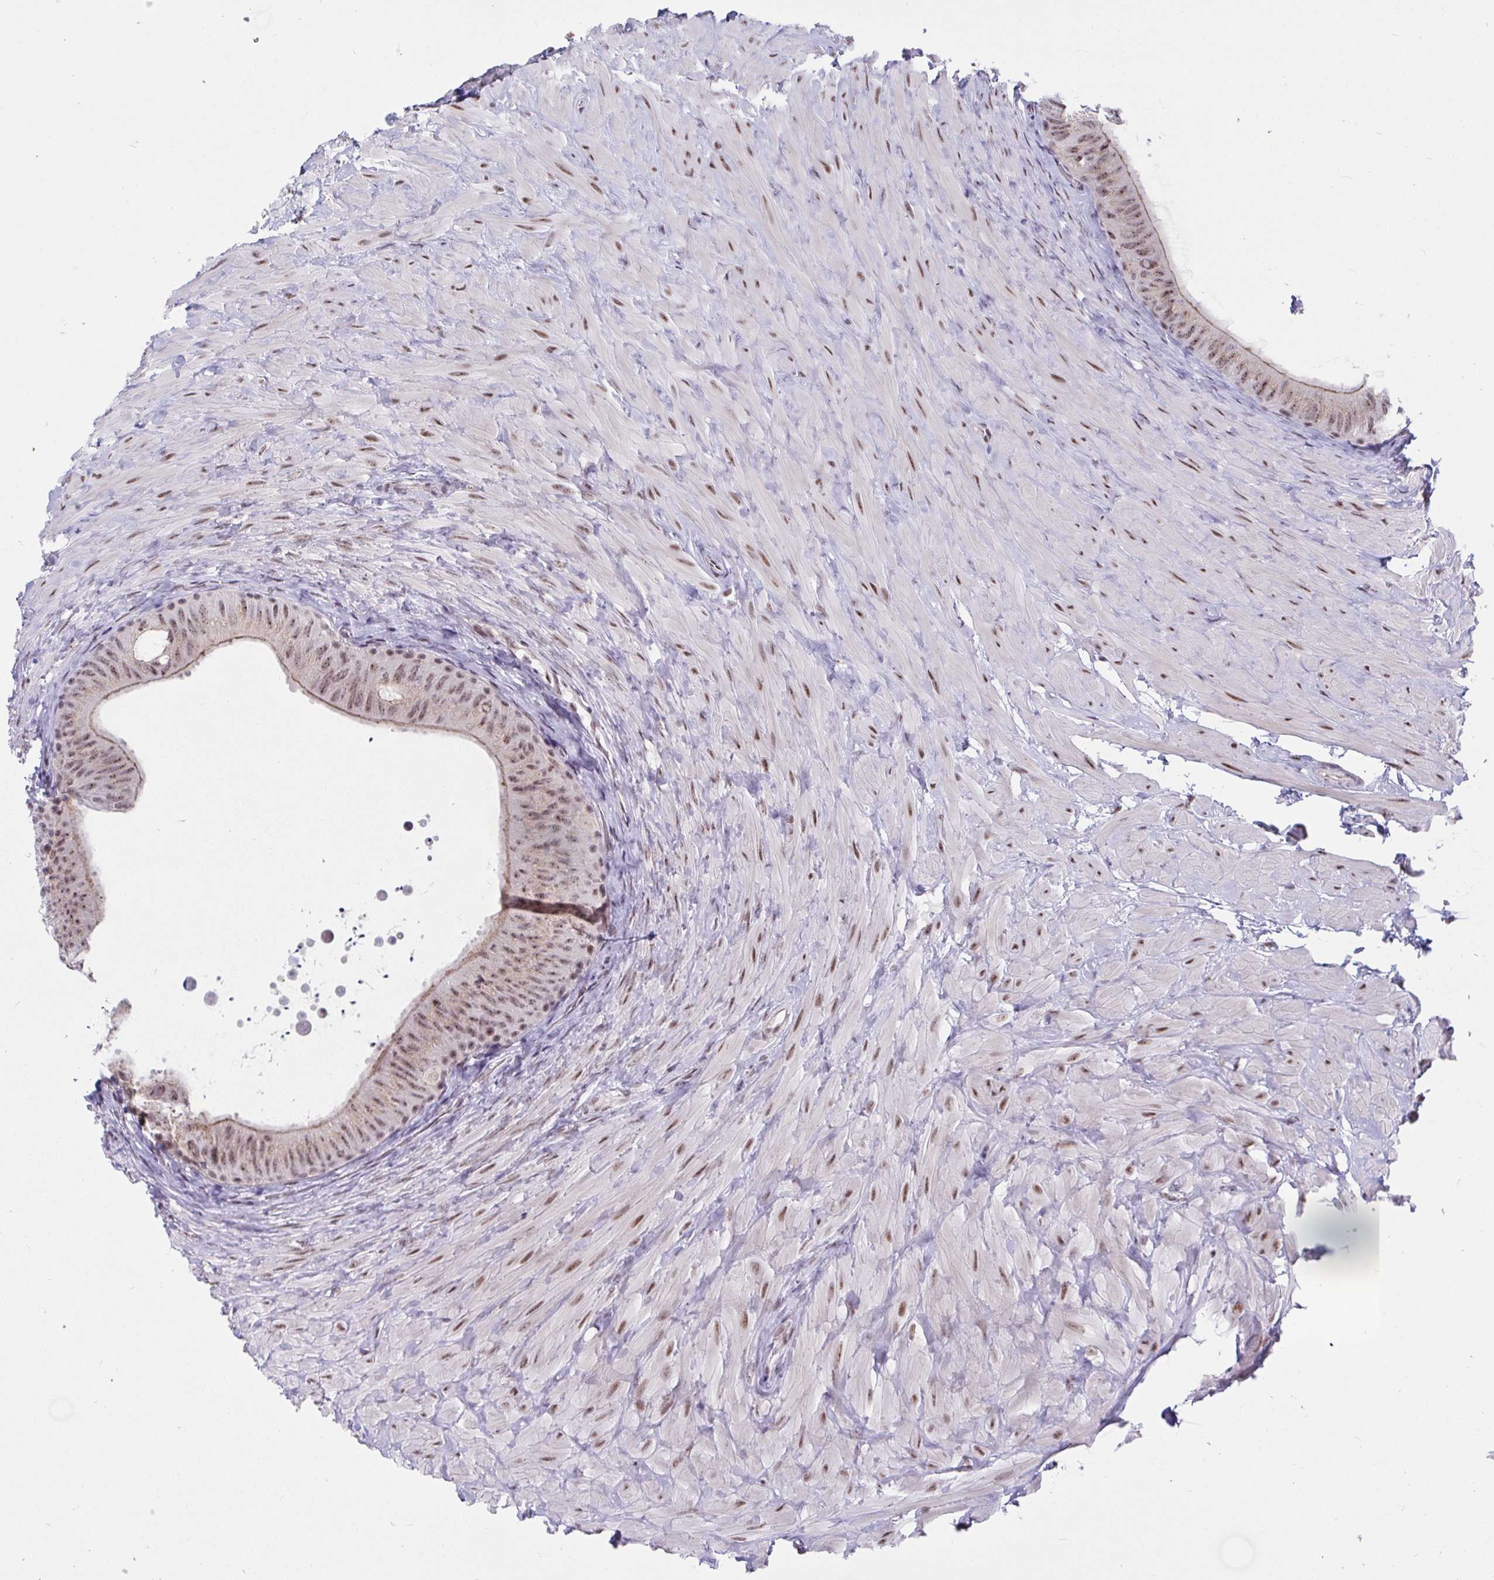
{"staining": {"intensity": "moderate", "quantity": ">75%", "location": "cytoplasmic/membranous,nuclear"}, "tissue": "epididymis", "cell_type": "Glandular cells", "image_type": "normal", "snomed": [{"axis": "morphology", "description": "Normal tissue, NOS"}, {"axis": "topography", "description": "Epididymis, spermatic cord, NOS"}, {"axis": "topography", "description": "Epididymis"}], "caption": "A histopathology image showing moderate cytoplasmic/membranous,nuclear expression in approximately >75% of glandular cells in normal epididymis, as visualized by brown immunohistochemical staining.", "gene": "PRR14", "patient": {"sex": "male", "age": 31}}